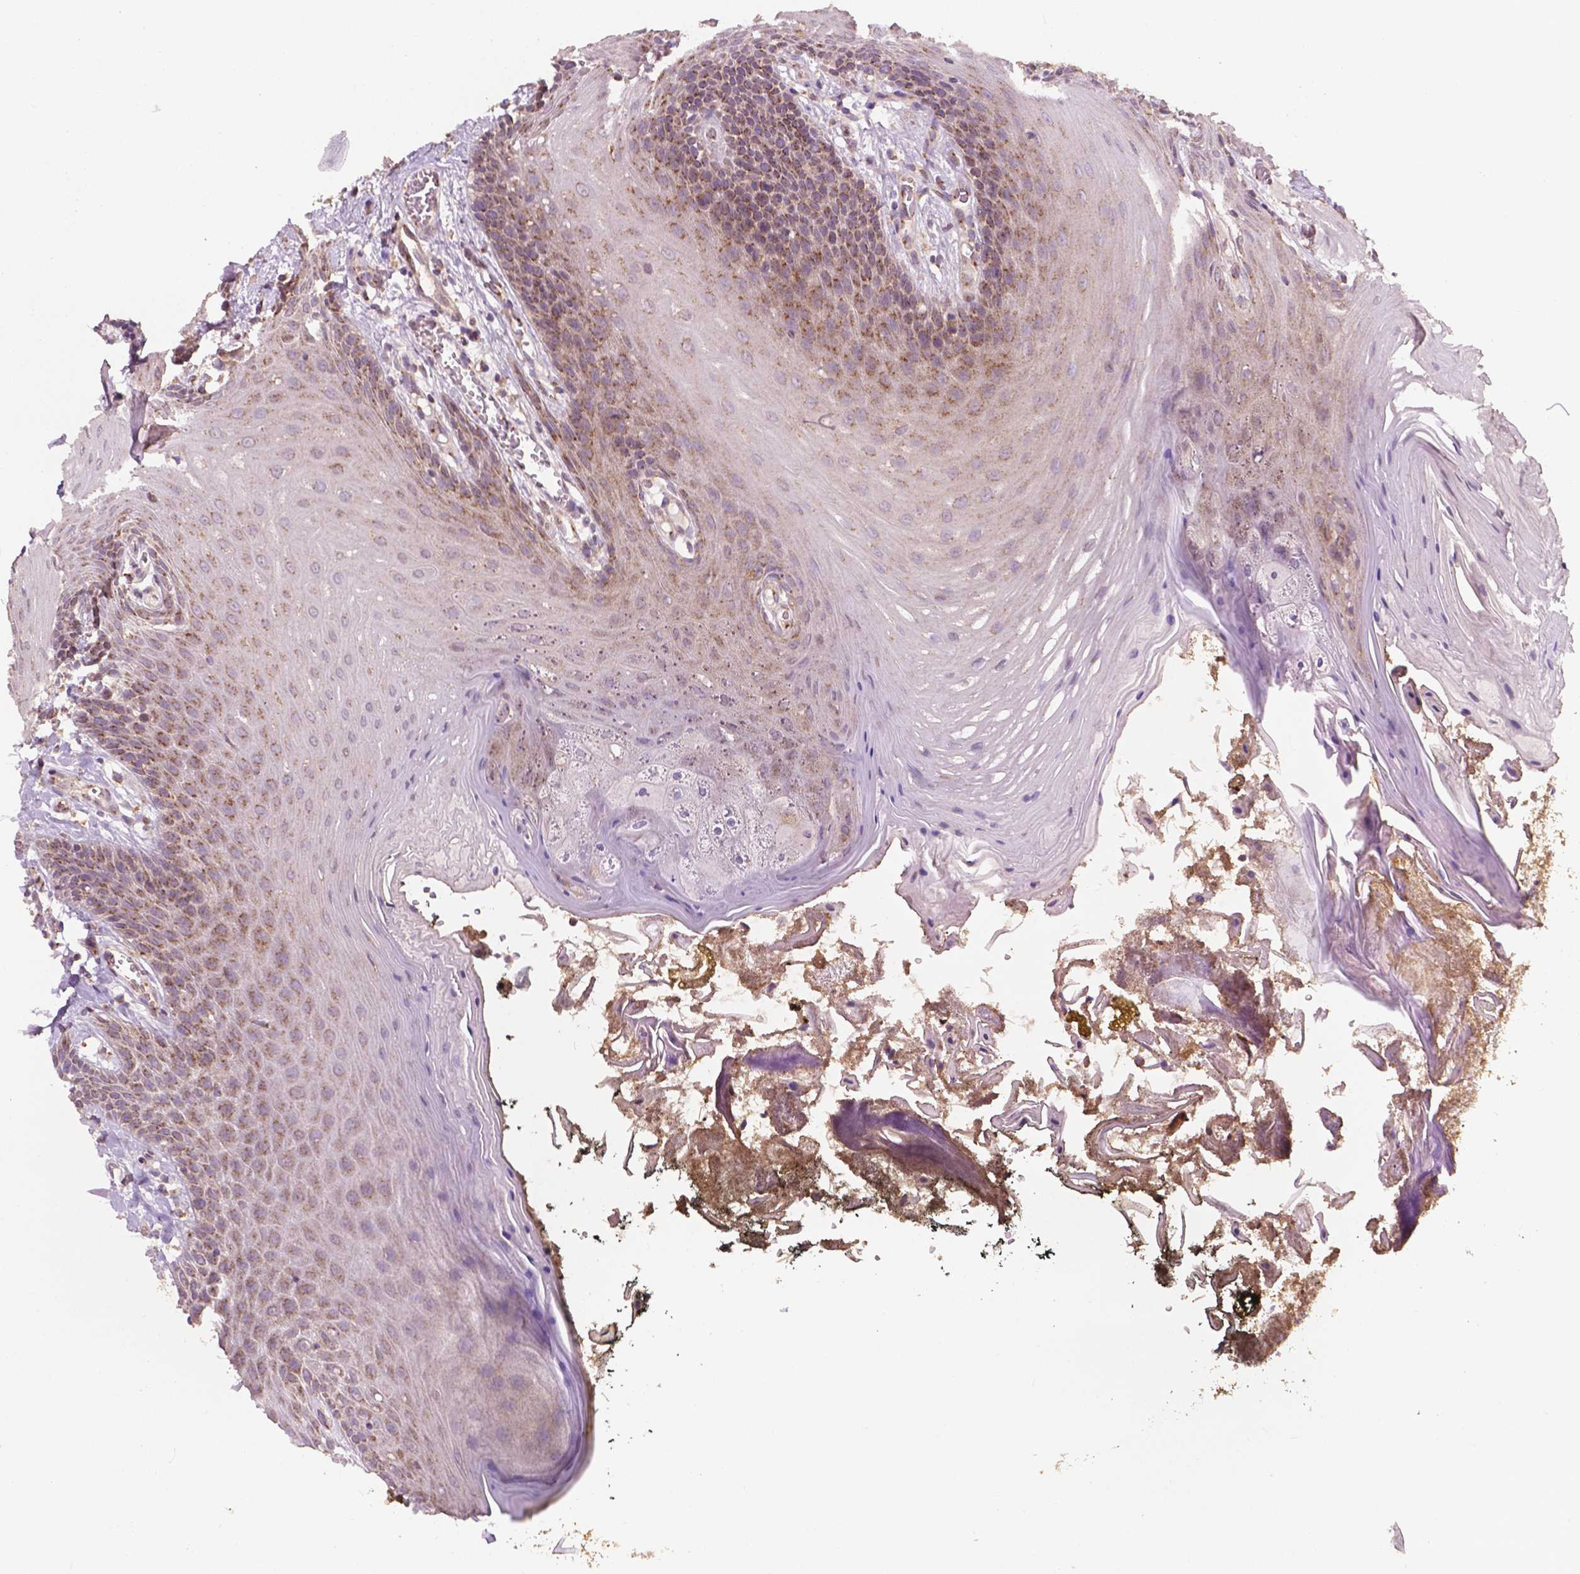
{"staining": {"intensity": "moderate", "quantity": "25%-75%", "location": "cytoplasmic/membranous"}, "tissue": "oral mucosa", "cell_type": "Squamous epithelial cells", "image_type": "normal", "snomed": [{"axis": "morphology", "description": "Normal tissue, NOS"}, {"axis": "topography", "description": "Oral tissue"}], "caption": "Moderate cytoplasmic/membranous positivity for a protein is seen in approximately 25%-75% of squamous epithelial cells of normal oral mucosa using immunohistochemistry (IHC).", "gene": "EBAG9", "patient": {"sex": "male", "age": 9}}